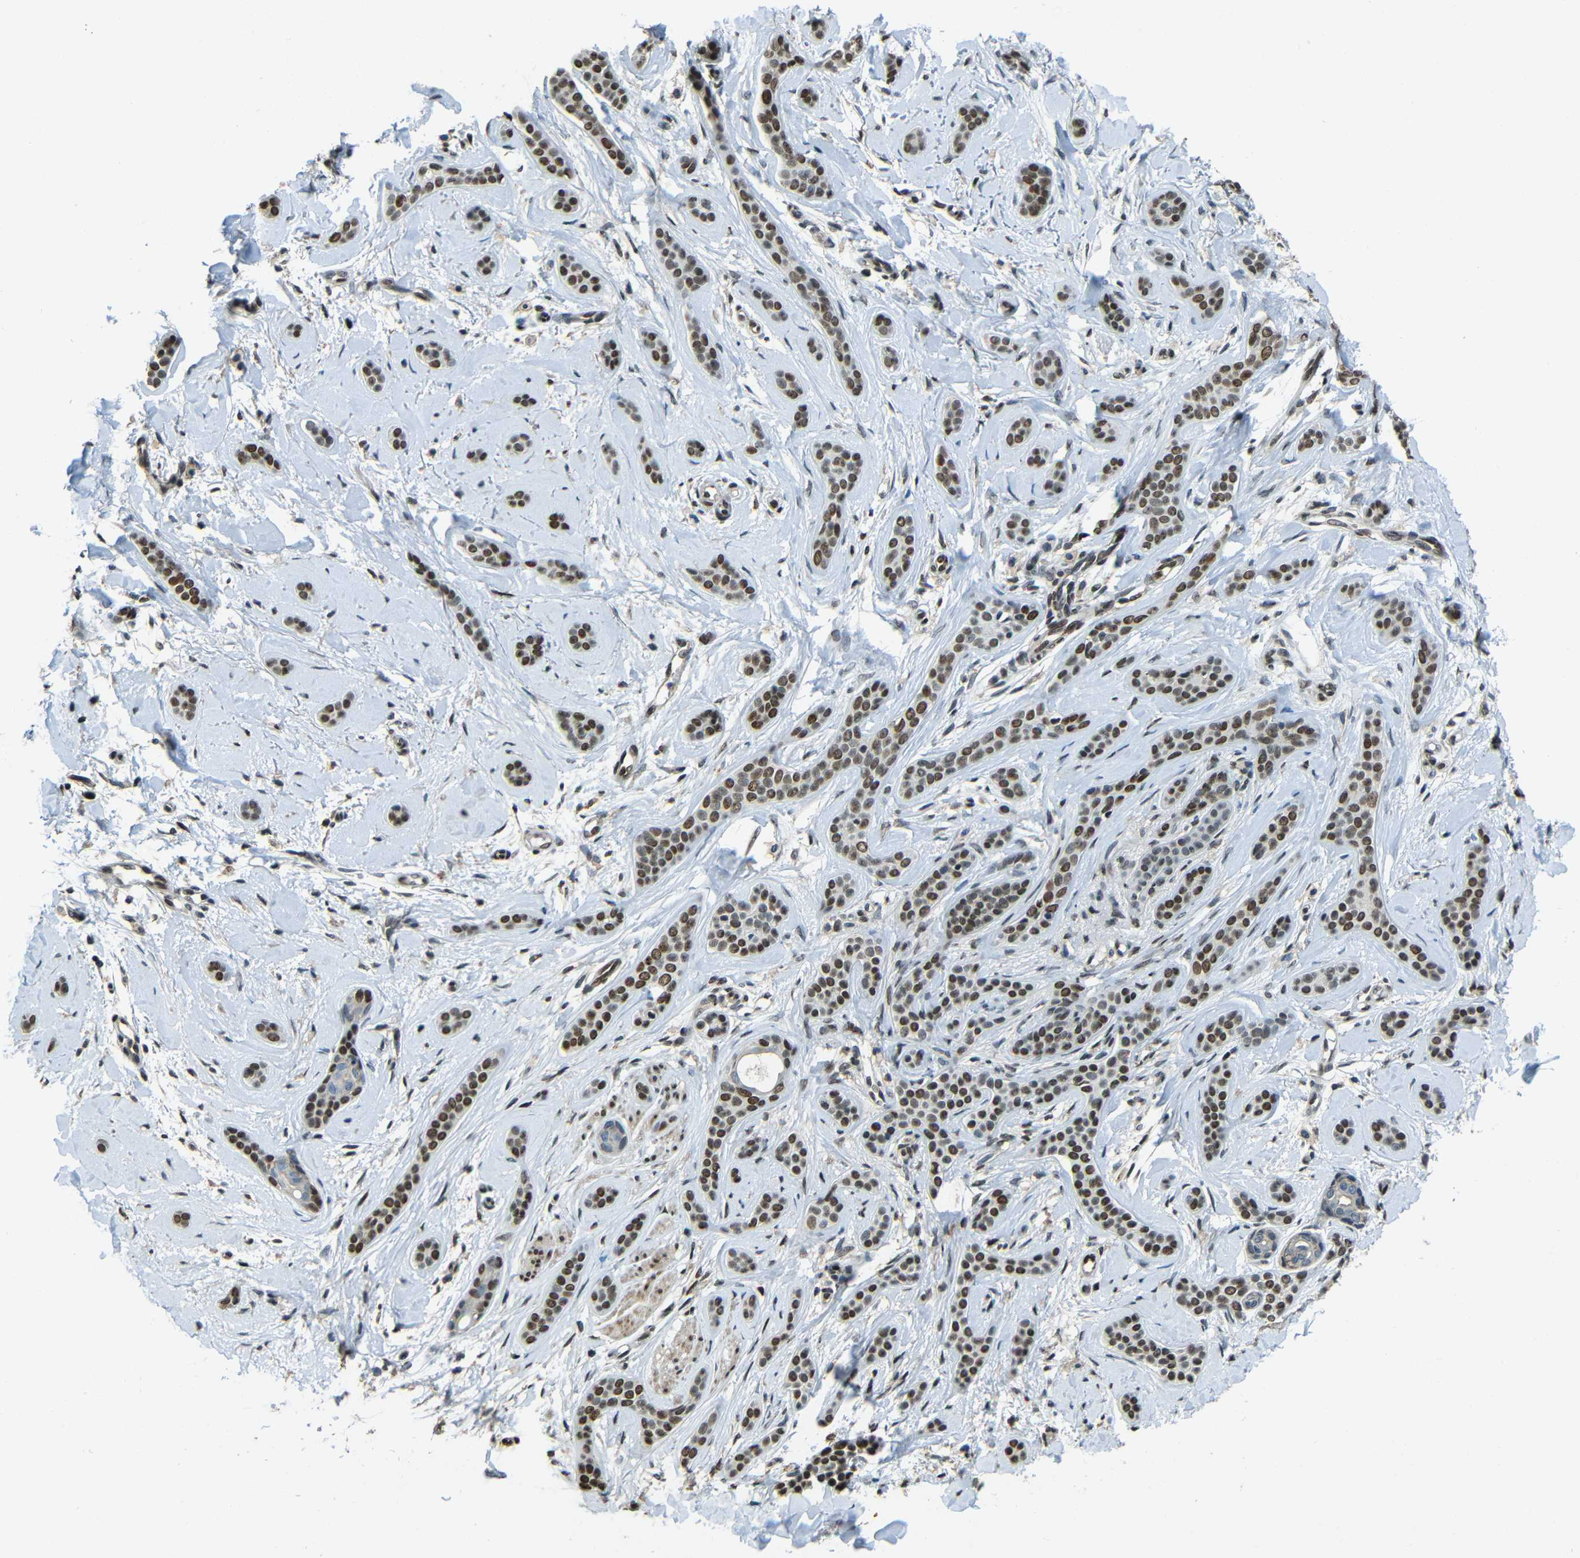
{"staining": {"intensity": "moderate", "quantity": "25%-75%", "location": "nuclear"}, "tissue": "skin cancer", "cell_type": "Tumor cells", "image_type": "cancer", "snomed": [{"axis": "morphology", "description": "Basal cell carcinoma"}, {"axis": "morphology", "description": "Adnexal tumor, benign"}, {"axis": "topography", "description": "Skin"}], "caption": "Skin cancer (benign adnexal tumor) tissue shows moderate nuclear expression in approximately 25%-75% of tumor cells", "gene": "PSIP1", "patient": {"sex": "female", "age": 42}}